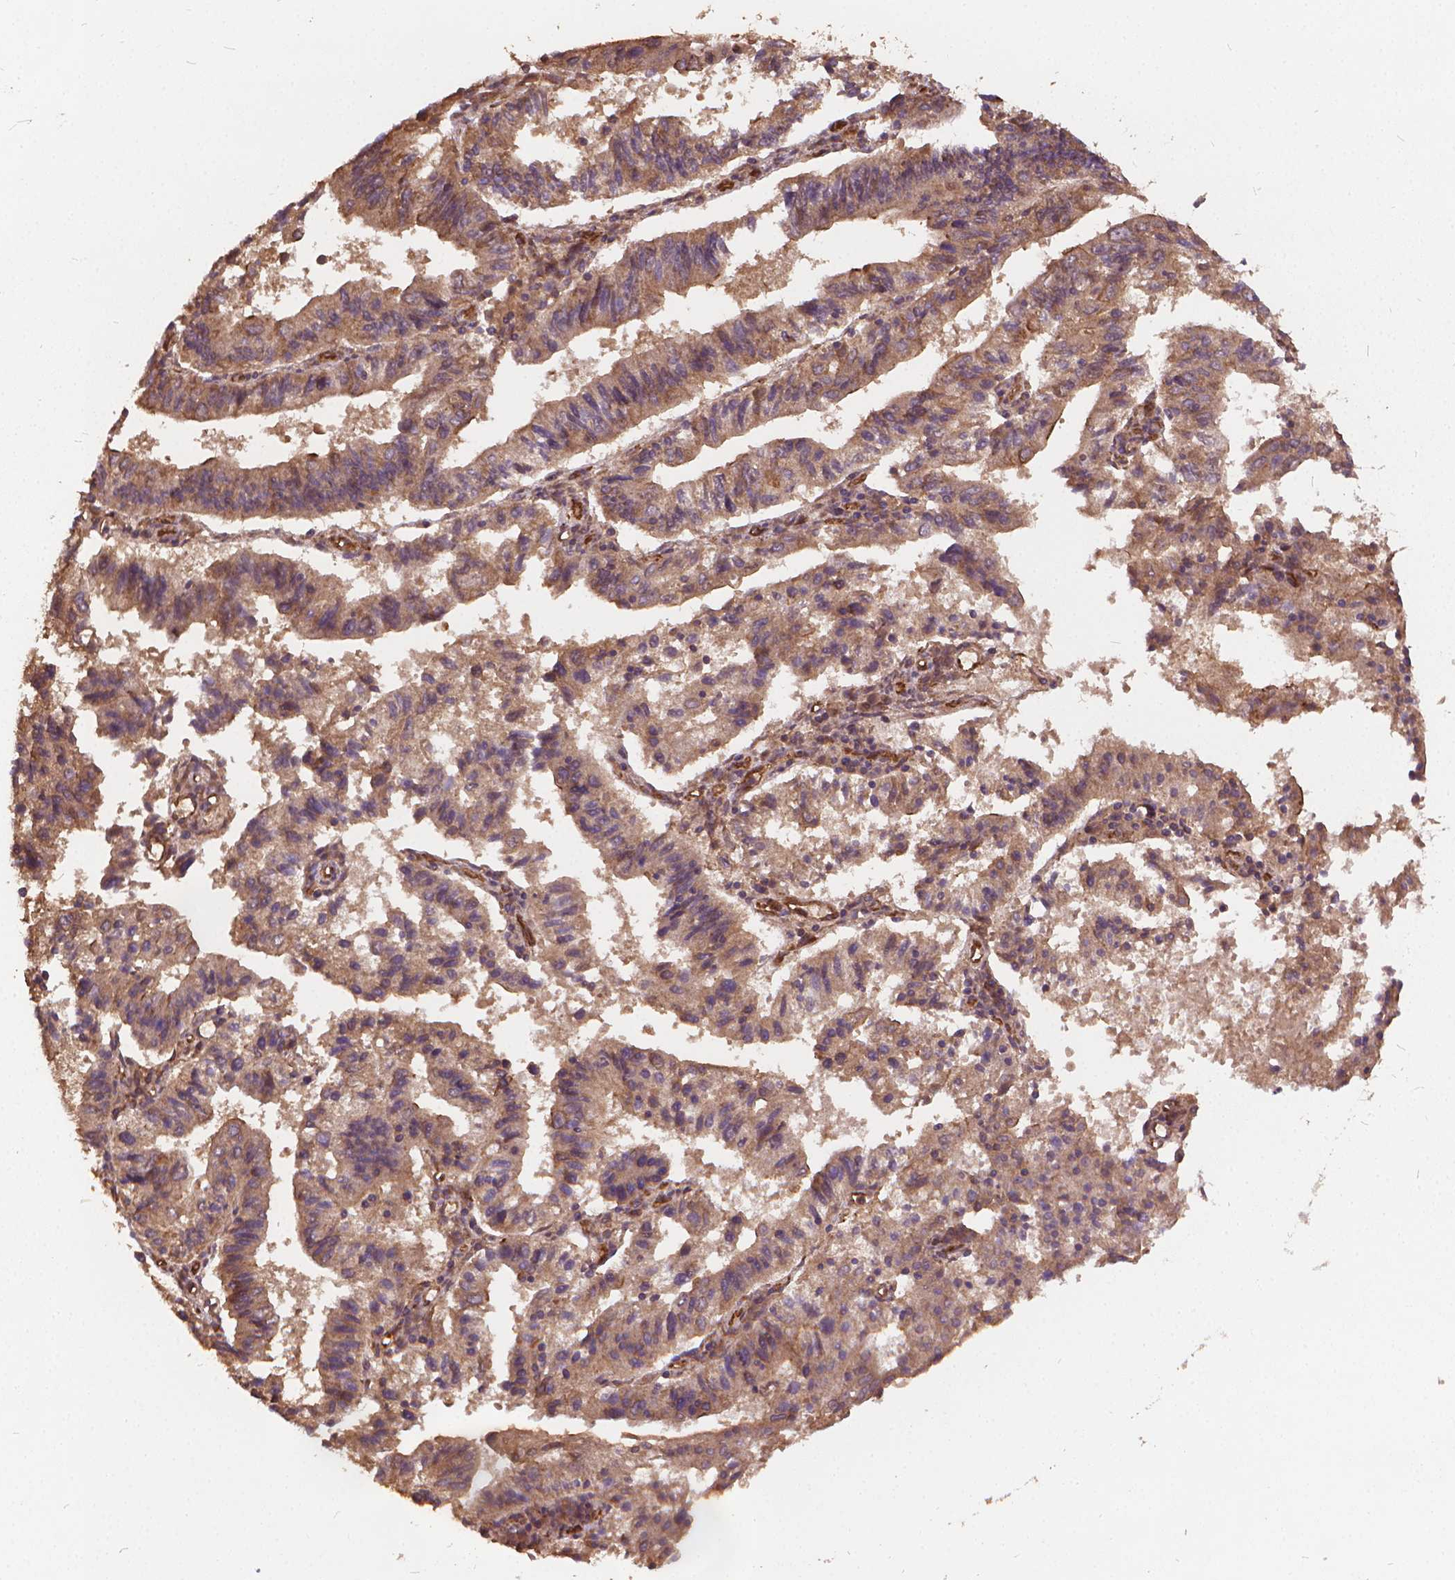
{"staining": {"intensity": "moderate", "quantity": ">75%", "location": "cytoplasmic/membranous"}, "tissue": "endometrial cancer", "cell_type": "Tumor cells", "image_type": "cancer", "snomed": [{"axis": "morphology", "description": "Adenocarcinoma, NOS"}, {"axis": "topography", "description": "Endometrium"}], "caption": "Immunohistochemical staining of human endometrial adenocarcinoma displays medium levels of moderate cytoplasmic/membranous protein positivity in about >75% of tumor cells.", "gene": "UBXN2A", "patient": {"sex": "female", "age": 82}}